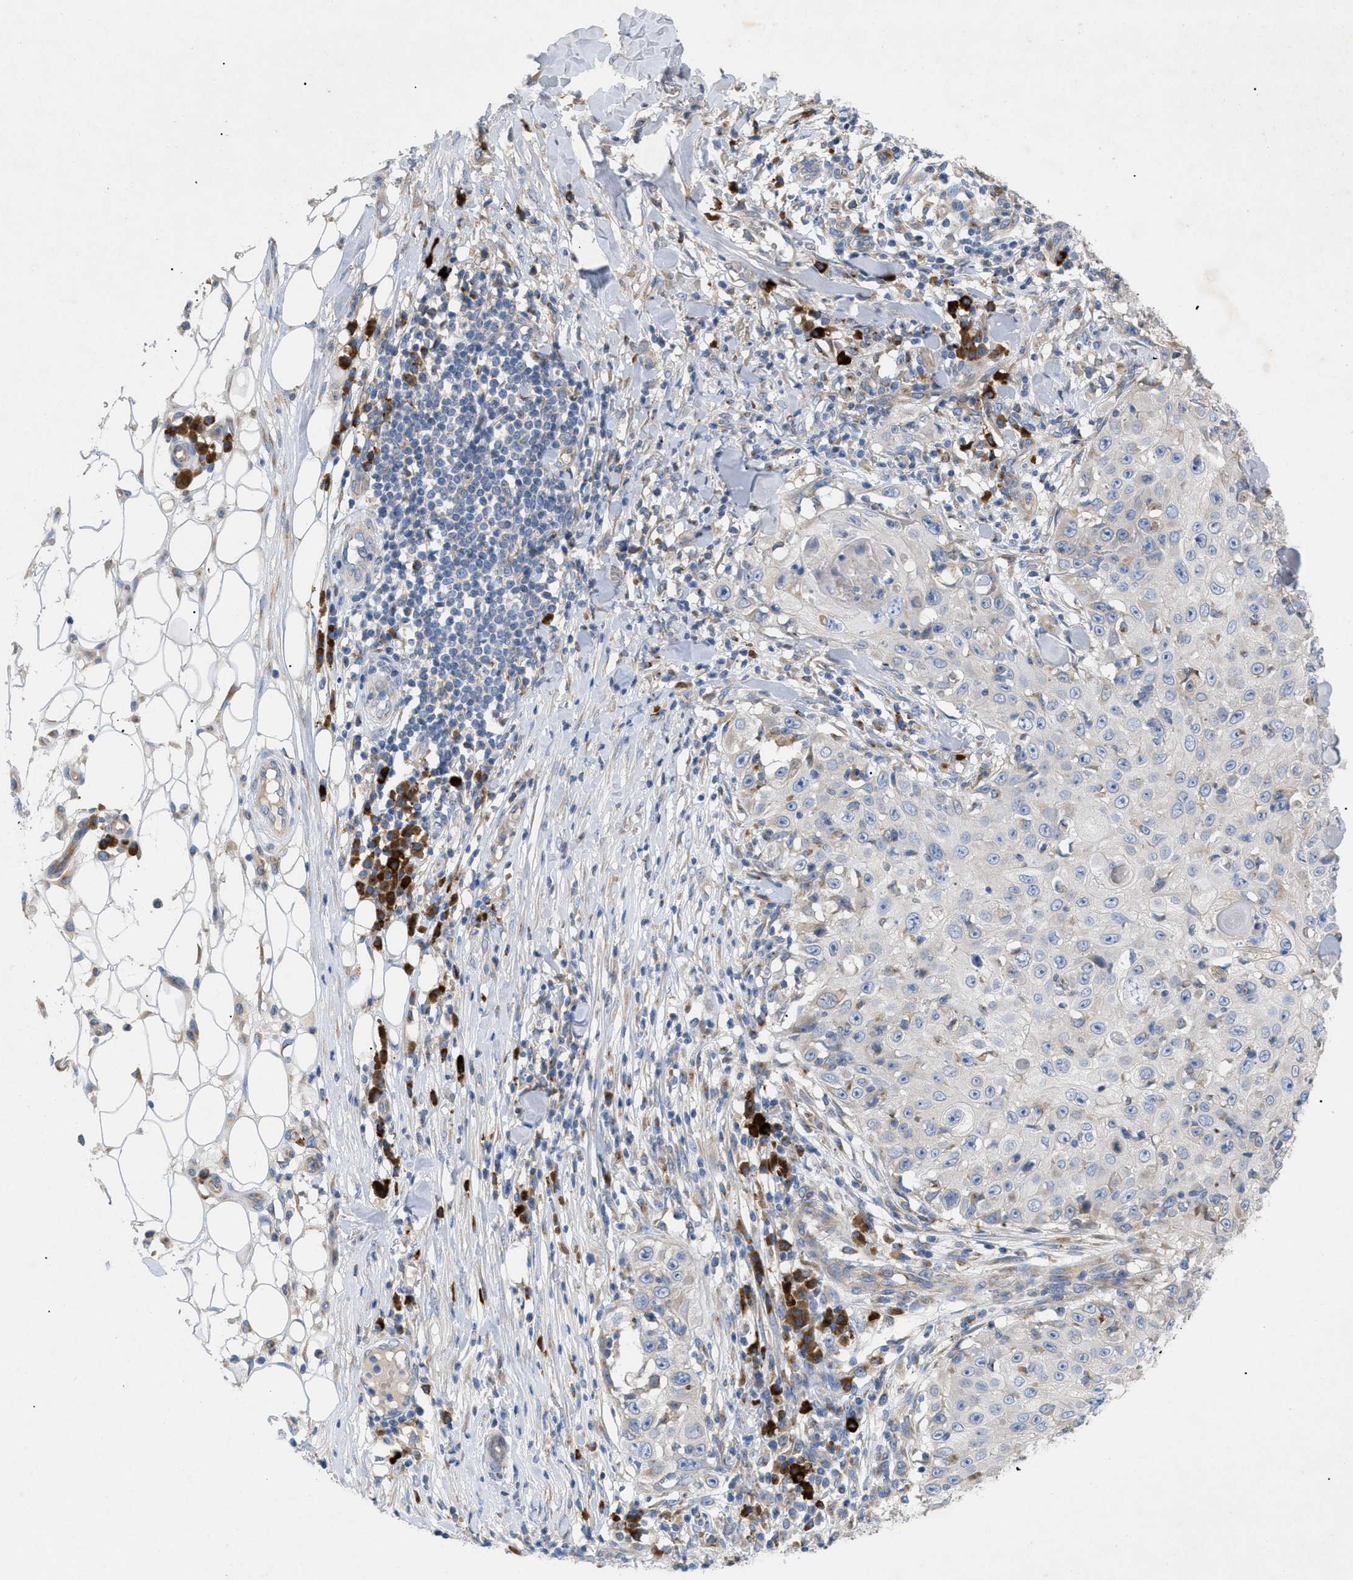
{"staining": {"intensity": "negative", "quantity": "none", "location": "none"}, "tissue": "skin cancer", "cell_type": "Tumor cells", "image_type": "cancer", "snomed": [{"axis": "morphology", "description": "Squamous cell carcinoma, NOS"}, {"axis": "topography", "description": "Skin"}], "caption": "High power microscopy histopathology image of an immunohistochemistry (IHC) micrograph of skin cancer (squamous cell carcinoma), revealing no significant positivity in tumor cells. (DAB immunohistochemistry (IHC), high magnification).", "gene": "SLC50A1", "patient": {"sex": "male", "age": 86}}